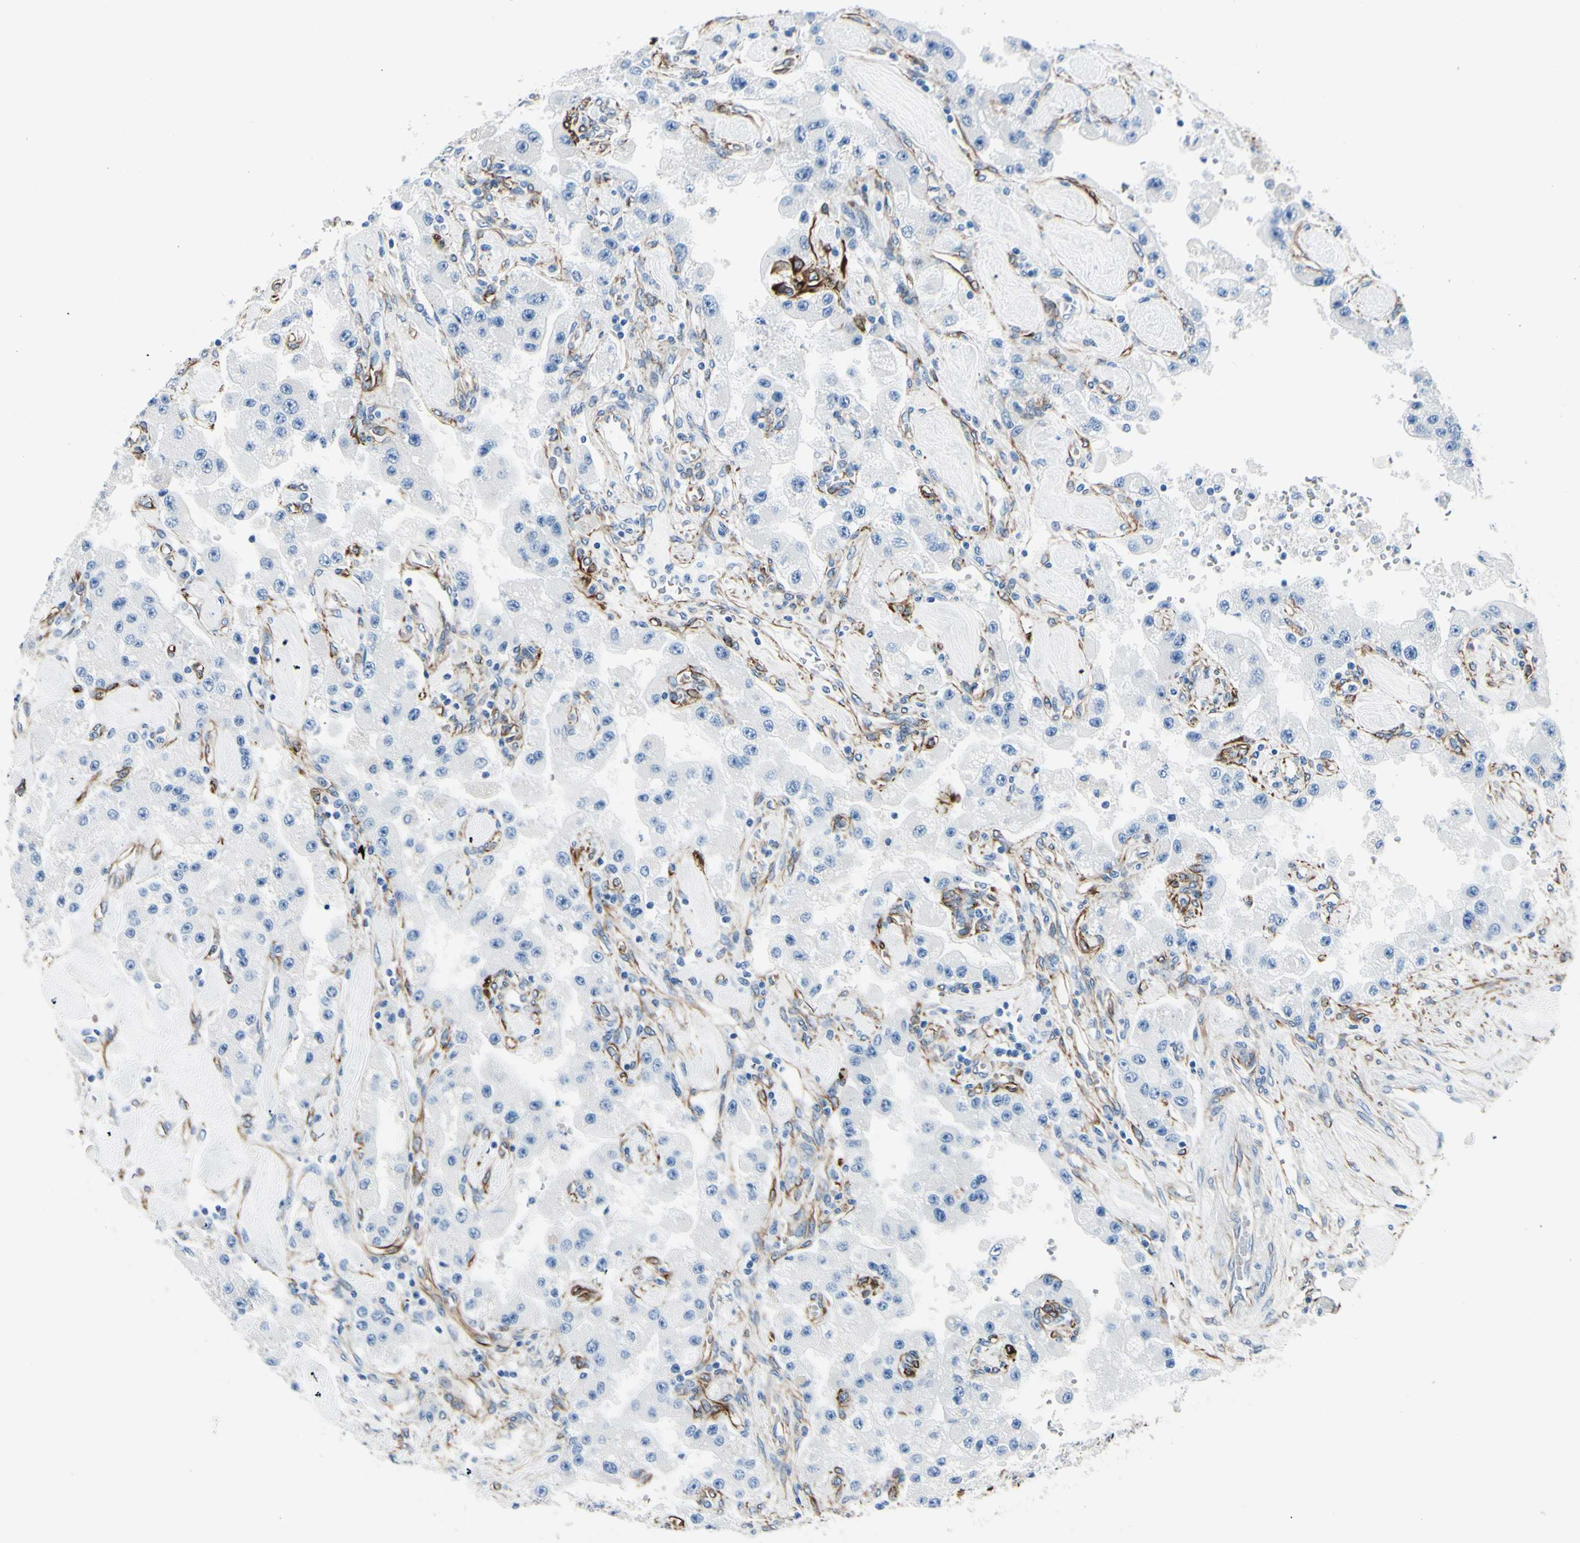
{"staining": {"intensity": "negative", "quantity": "none", "location": "none"}, "tissue": "carcinoid", "cell_type": "Tumor cells", "image_type": "cancer", "snomed": [{"axis": "morphology", "description": "Carcinoid, malignant, NOS"}, {"axis": "topography", "description": "Pancreas"}], "caption": "High power microscopy micrograph of an immunohistochemistry (IHC) histopathology image of malignant carcinoid, revealing no significant expression in tumor cells. (Brightfield microscopy of DAB IHC at high magnification).", "gene": "PTH2R", "patient": {"sex": "male", "age": 41}}